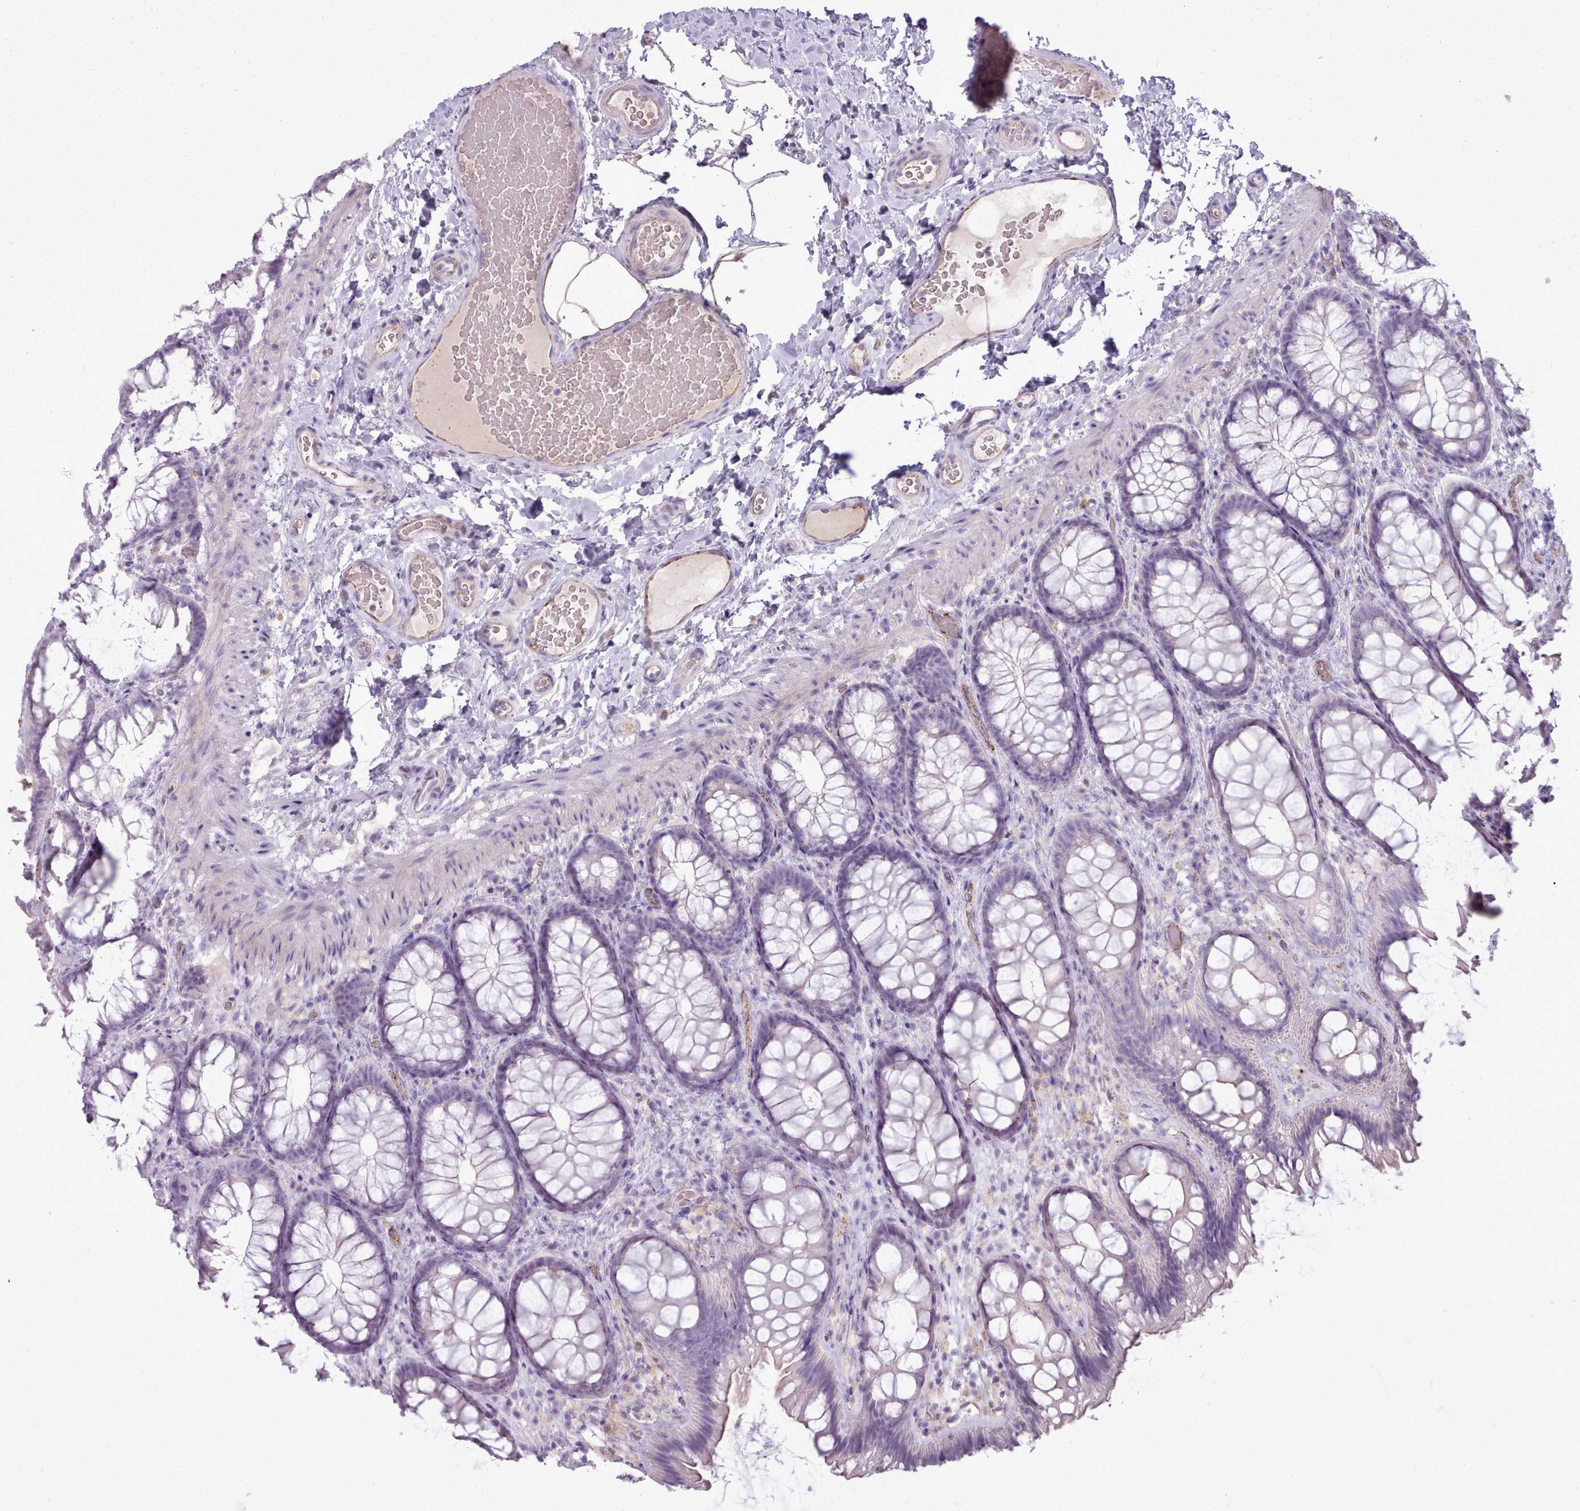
{"staining": {"intensity": "negative", "quantity": "none", "location": "none"}, "tissue": "colon", "cell_type": "Endothelial cells", "image_type": "normal", "snomed": [{"axis": "morphology", "description": "Normal tissue, NOS"}, {"axis": "topography", "description": "Colon"}], "caption": "Immunohistochemistry histopathology image of normal human colon stained for a protein (brown), which displays no positivity in endothelial cells.", "gene": "ATRAID", "patient": {"sex": "male", "age": 46}}